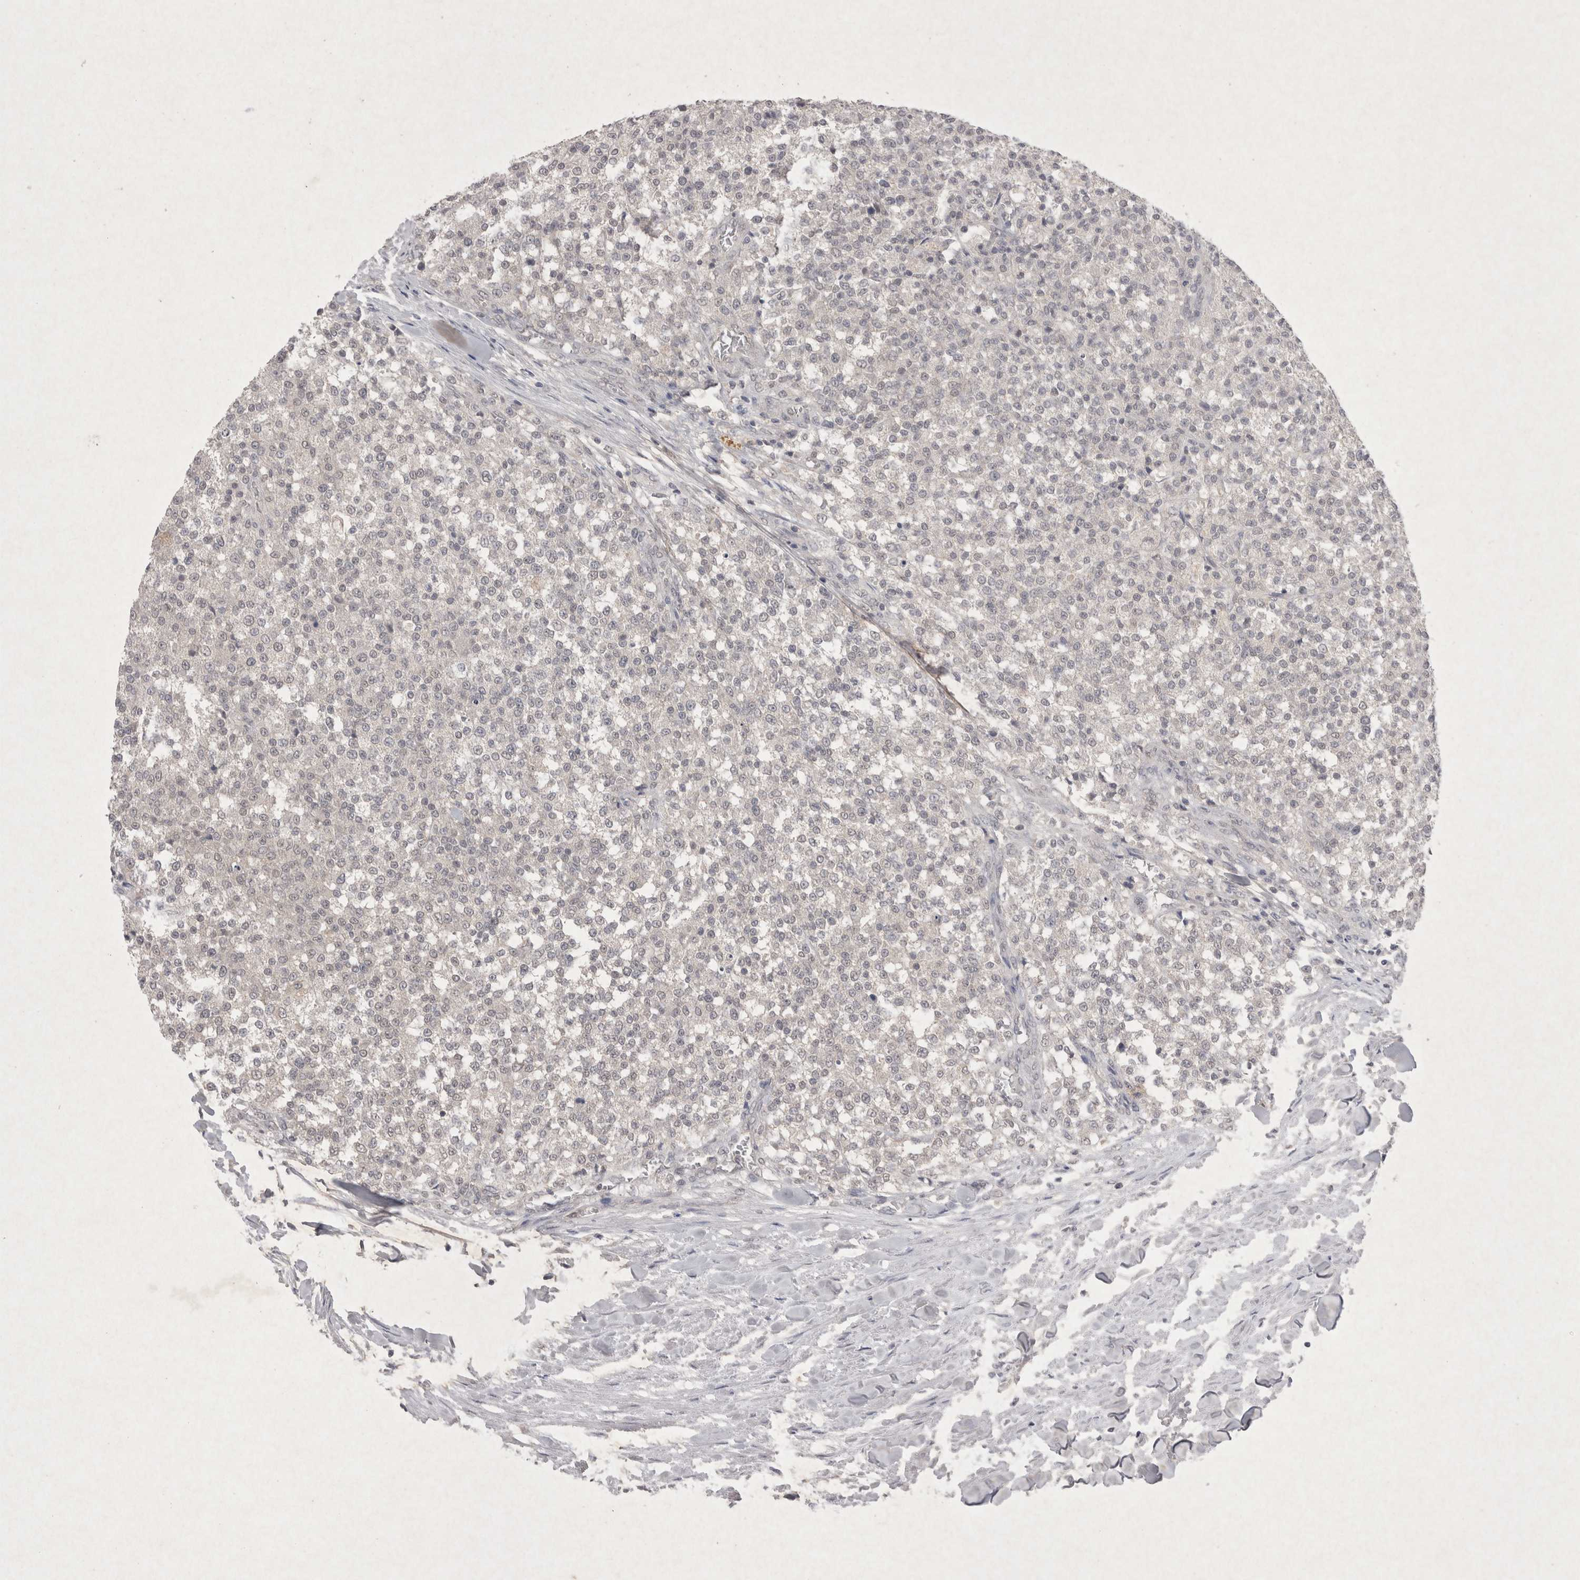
{"staining": {"intensity": "negative", "quantity": "none", "location": "none"}, "tissue": "testis cancer", "cell_type": "Tumor cells", "image_type": "cancer", "snomed": [{"axis": "morphology", "description": "Seminoma, NOS"}, {"axis": "topography", "description": "Testis"}], "caption": "This is a micrograph of immunohistochemistry (IHC) staining of testis cancer (seminoma), which shows no expression in tumor cells.", "gene": "LYVE1", "patient": {"sex": "male", "age": 59}}